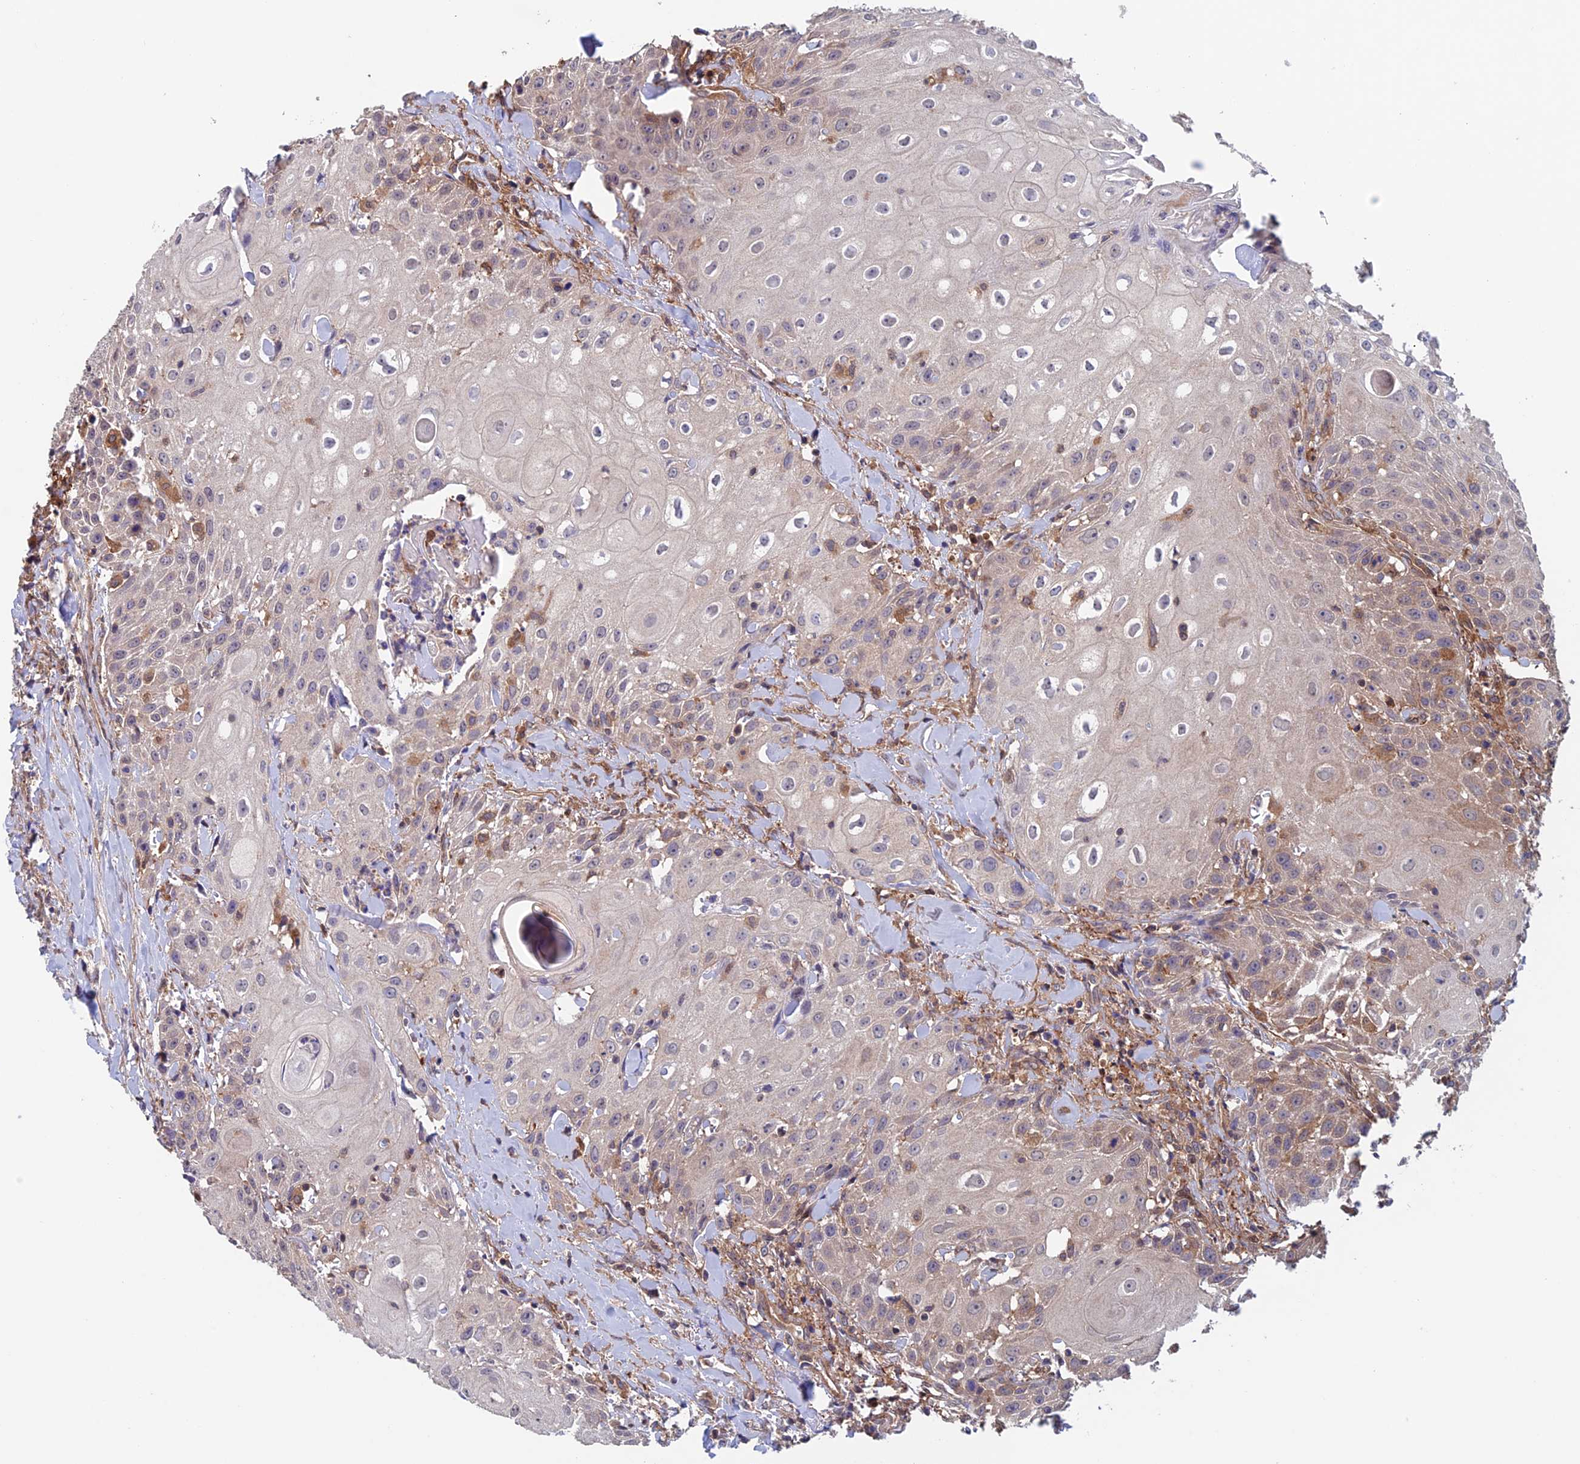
{"staining": {"intensity": "negative", "quantity": "none", "location": "none"}, "tissue": "head and neck cancer", "cell_type": "Tumor cells", "image_type": "cancer", "snomed": [{"axis": "morphology", "description": "Squamous cell carcinoma, NOS"}, {"axis": "topography", "description": "Oral tissue"}, {"axis": "topography", "description": "Head-Neck"}], "caption": "A high-resolution micrograph shows immunohistochemistry (IHC) staining of head and neck cancer (squamous cell carcinoma), which exhibits no significant positivity in tumor cells.", "gene": "NUDT16L1", "patient": {"sex": "female", "age": 82}}